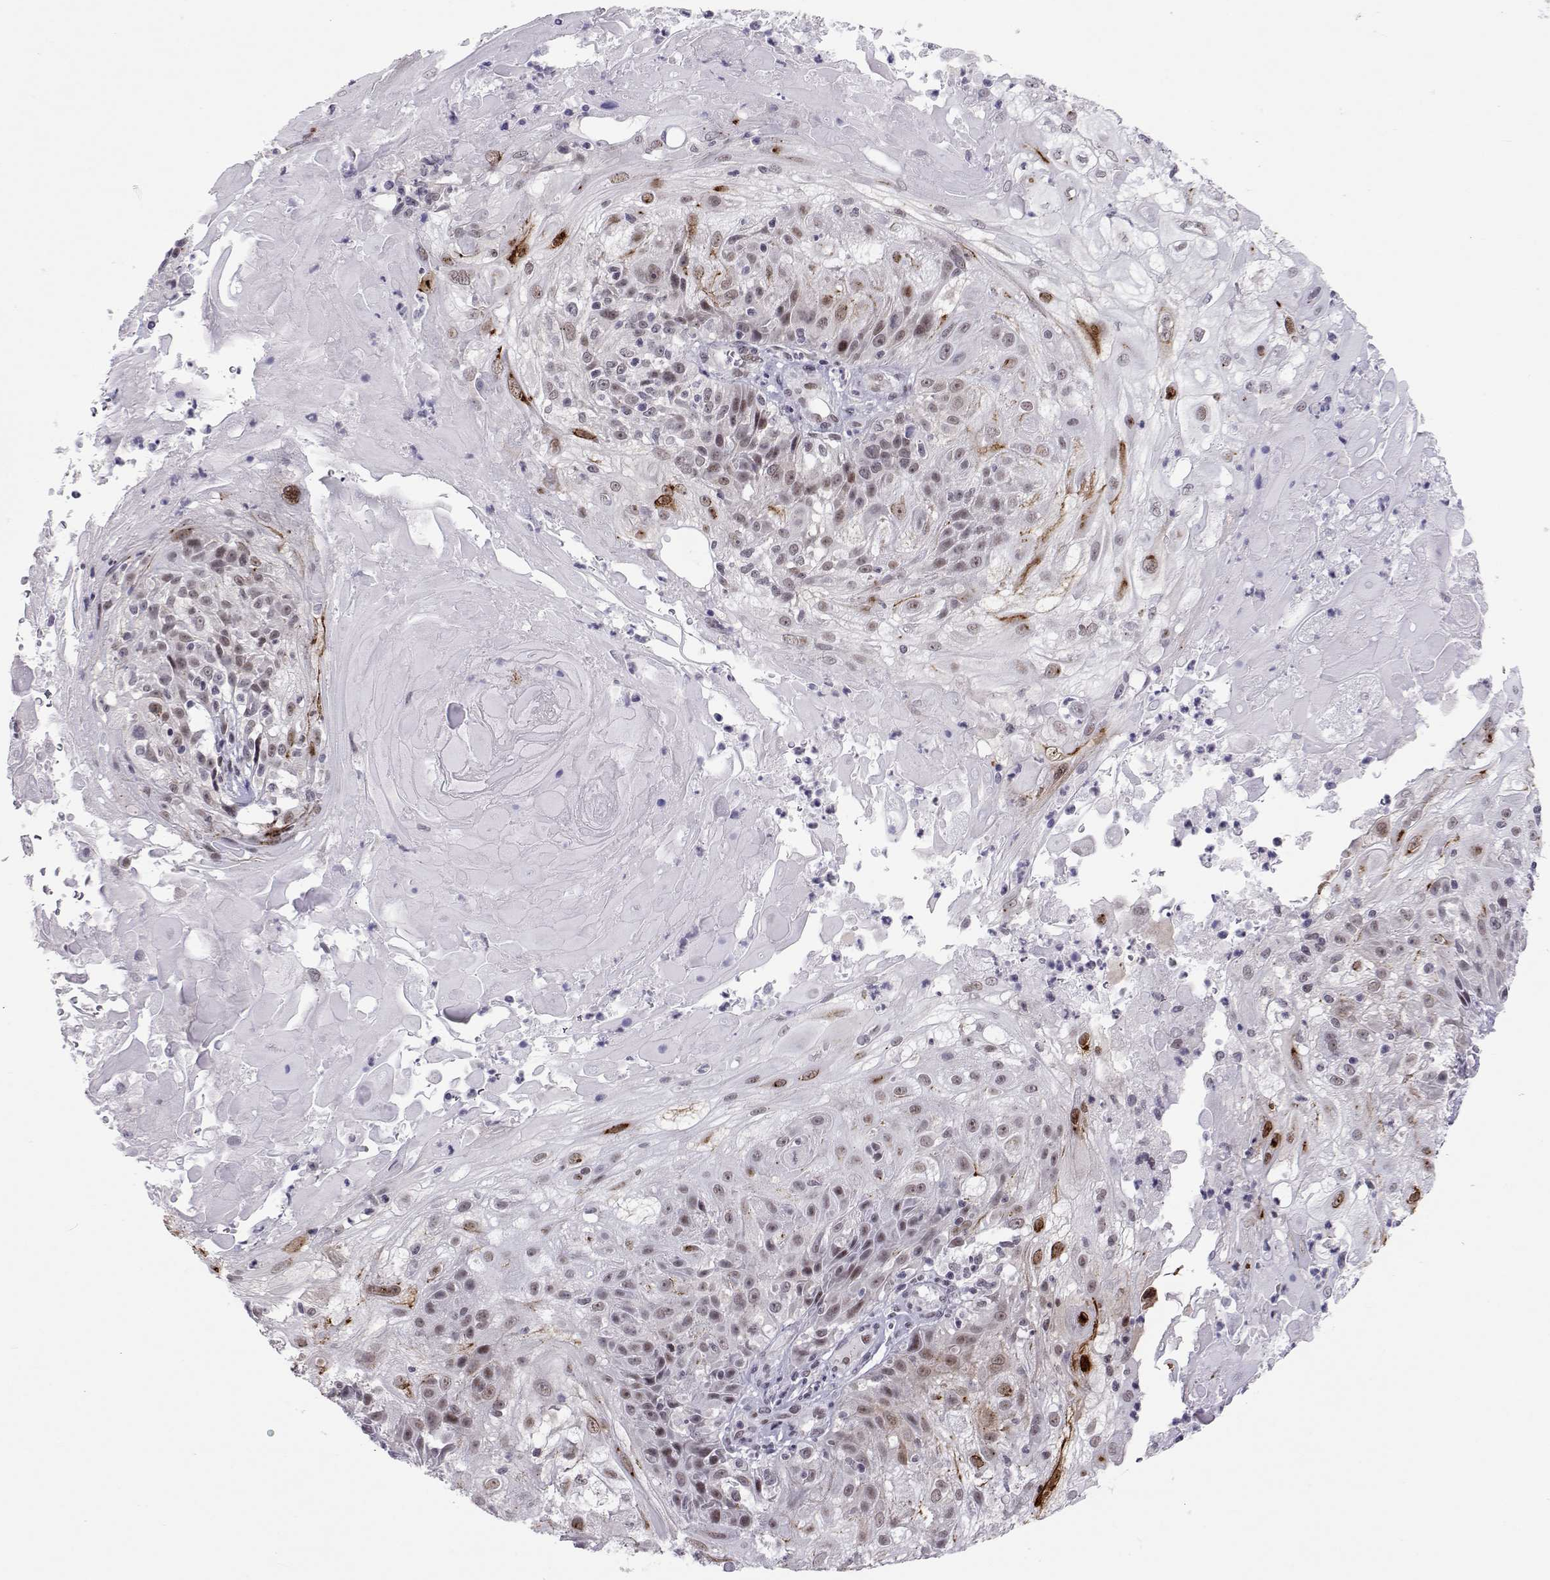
{"staining": {"intensity": "negative", "quantity": "none", "location": "none"}, "tissue": "skin cancer", "cell_type": "Tumor cells", "image_type": "cancer", "snomed": [{"axis": "morphology", "description": "Normal tissue, NOS"}, {"axis": "morphology", "description": "Squamous cell carcinoma, NOS"}, {"axis": "topography", "description": "Skin"}], "caption": "High magnification brightfield microscopy of squamous cell carcinoma (skin) stained with DAB (3,3'-diaminobenzidine) (brown) and counterstained with hematoxylin (blue): tumor cells show no significant expression.", "gene": "SIX6", "patient": {"sex": "female", "age": 83}}